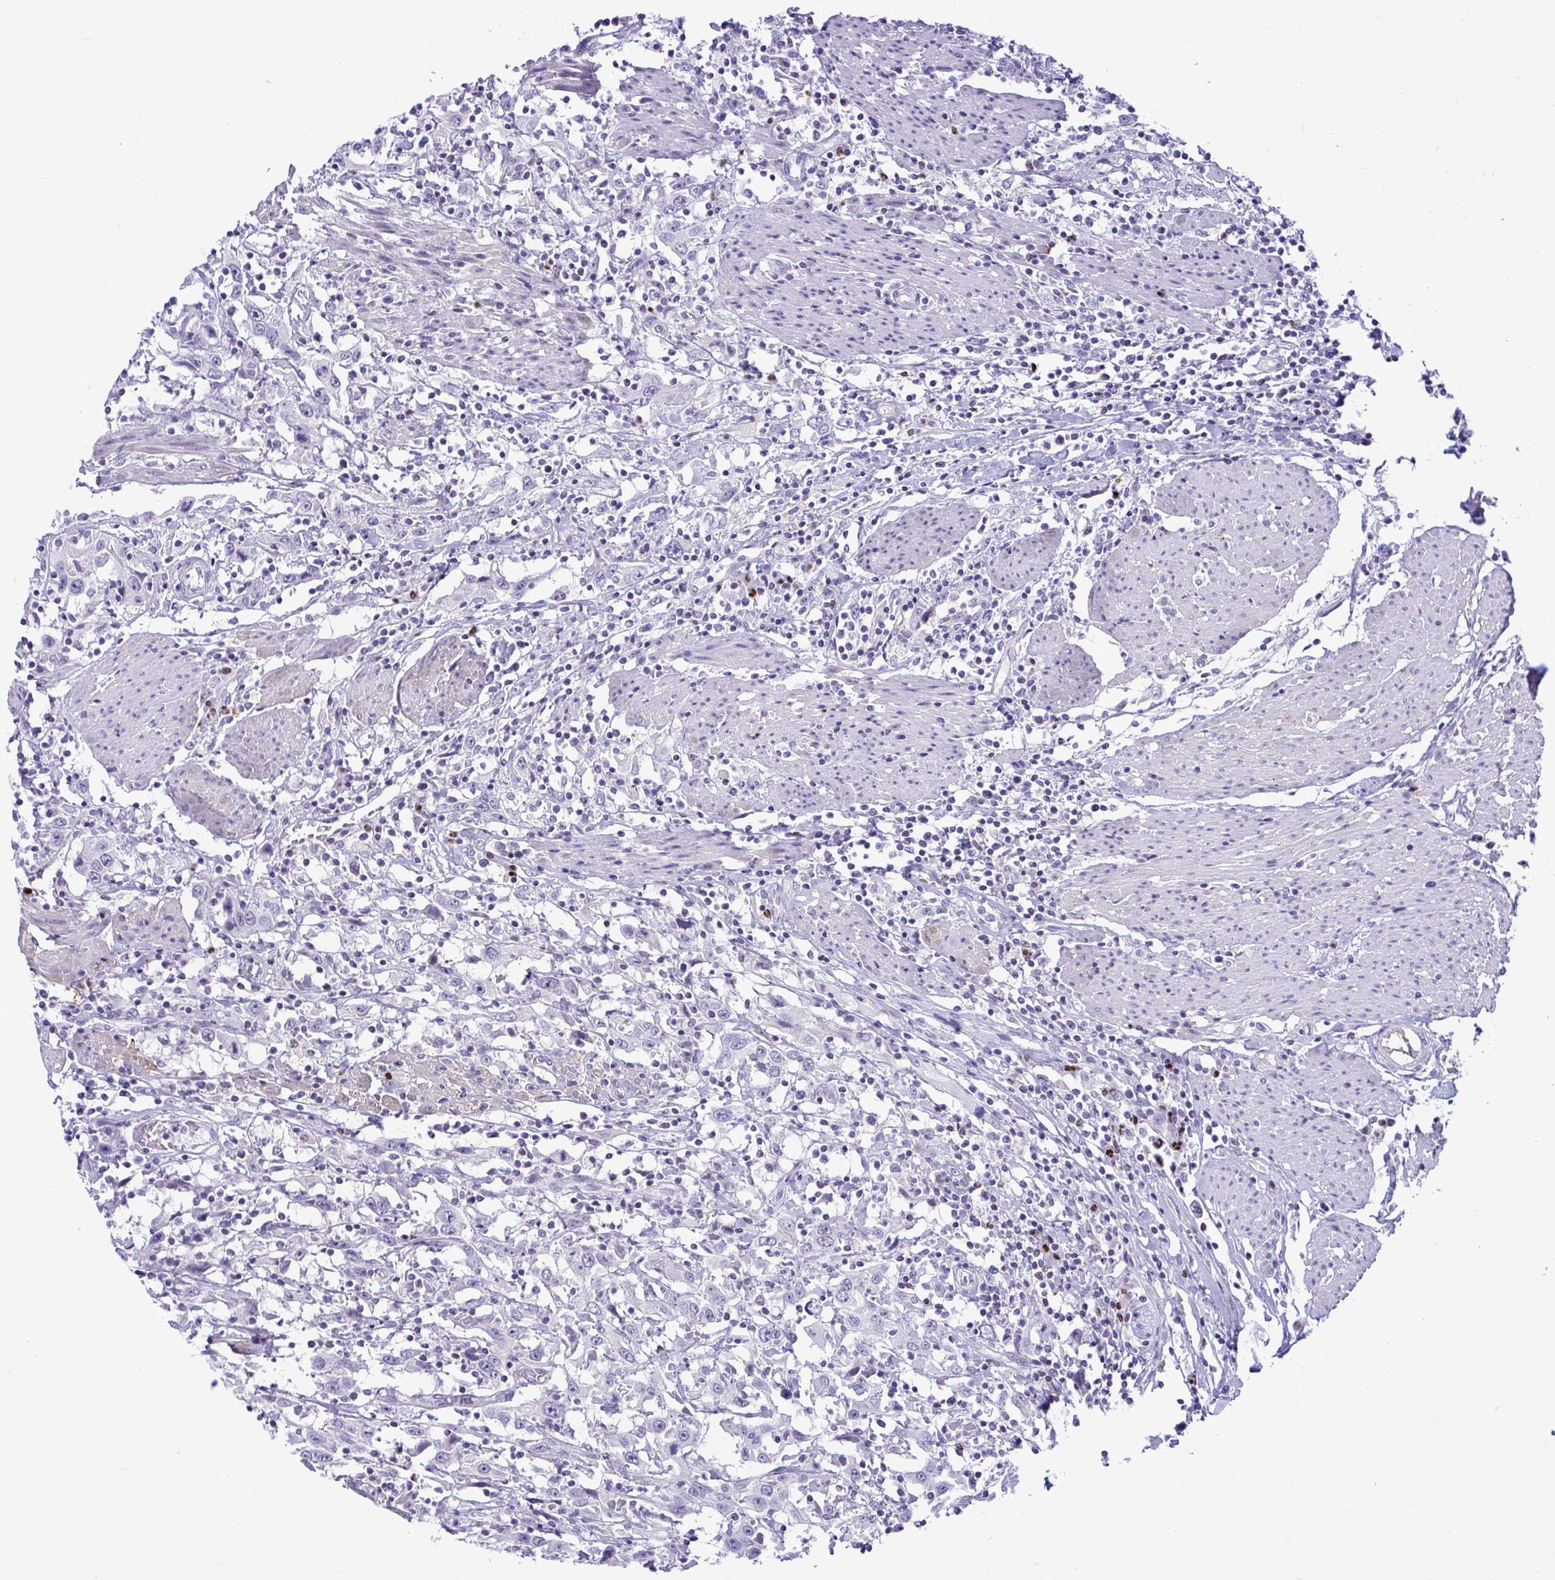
{"staining": {"intensity": "negative", "quantity": "none", "location": "none"}, "tissue": "urothelial cancer", "cell_type": "Tumor cells", "image_type": "cancer", "snomed": [{"axis": "morphology", "description": "Urothelial carcinoma, High grade"}, {"axis": "topography", "description": "Urinary bladder"}], "caption": "A high-resolution micrograph shows IHC staining of high-grade urothelial carcinoma, which reveals no significant staining in tumor cells.", "gene": "SLC25A51", "patient": {"sex": "male", "age": 61}}